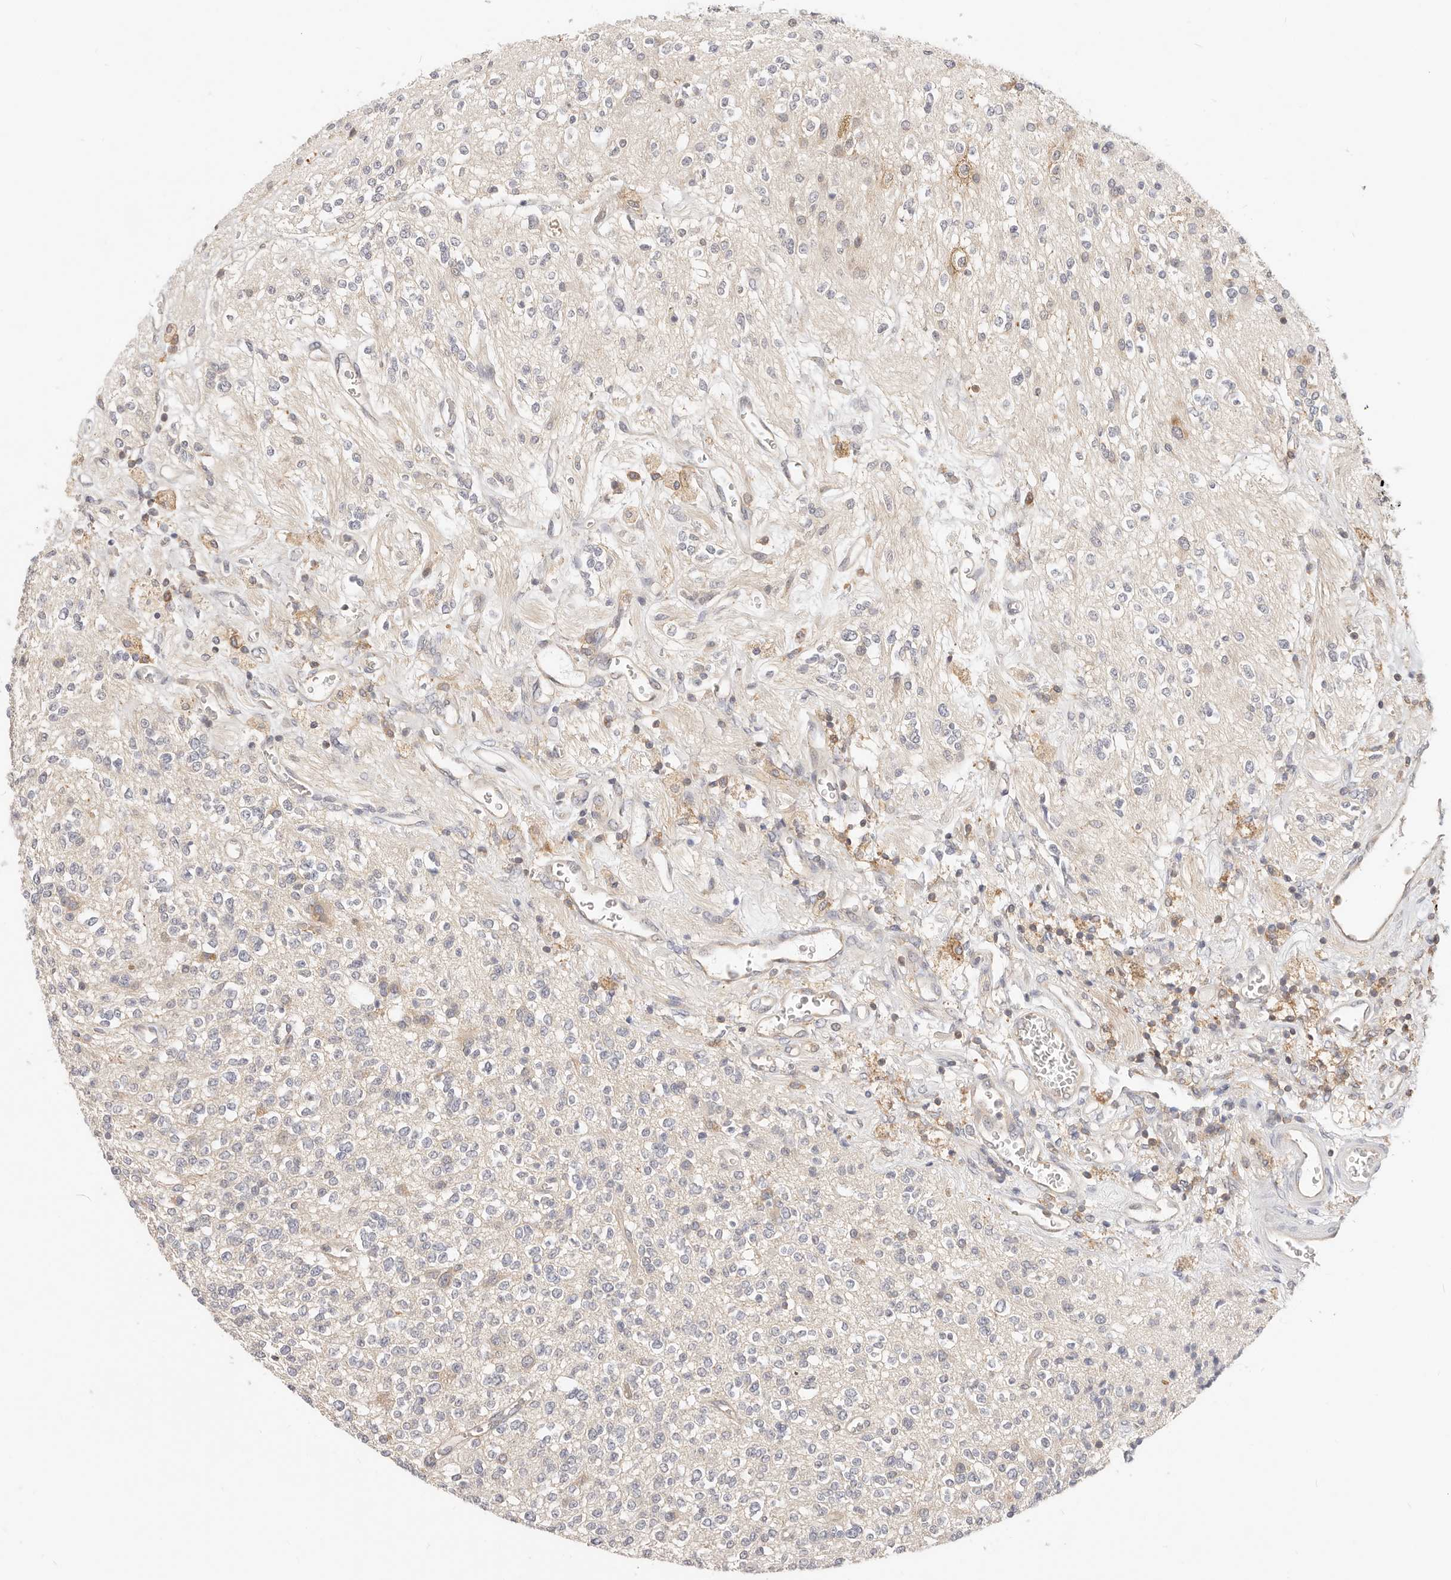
{"staining": {"intensity": "negative", "quantity": "none", "location": "none"}, "tissue": "glioma", "cell_type": "Tumor cells", "image_type": "cancer", "snomed": [{"axis": "morphology", "description": "Glioma, malignant, High grade"}, {"axis": "topography", "description": "Brain"}], "caption": "Glioma was stained to show a protein in brown. There is no significant staining in tumor cells.", "gene": "DTNBP1", "patient": {"sex": "male", "age": 34}}